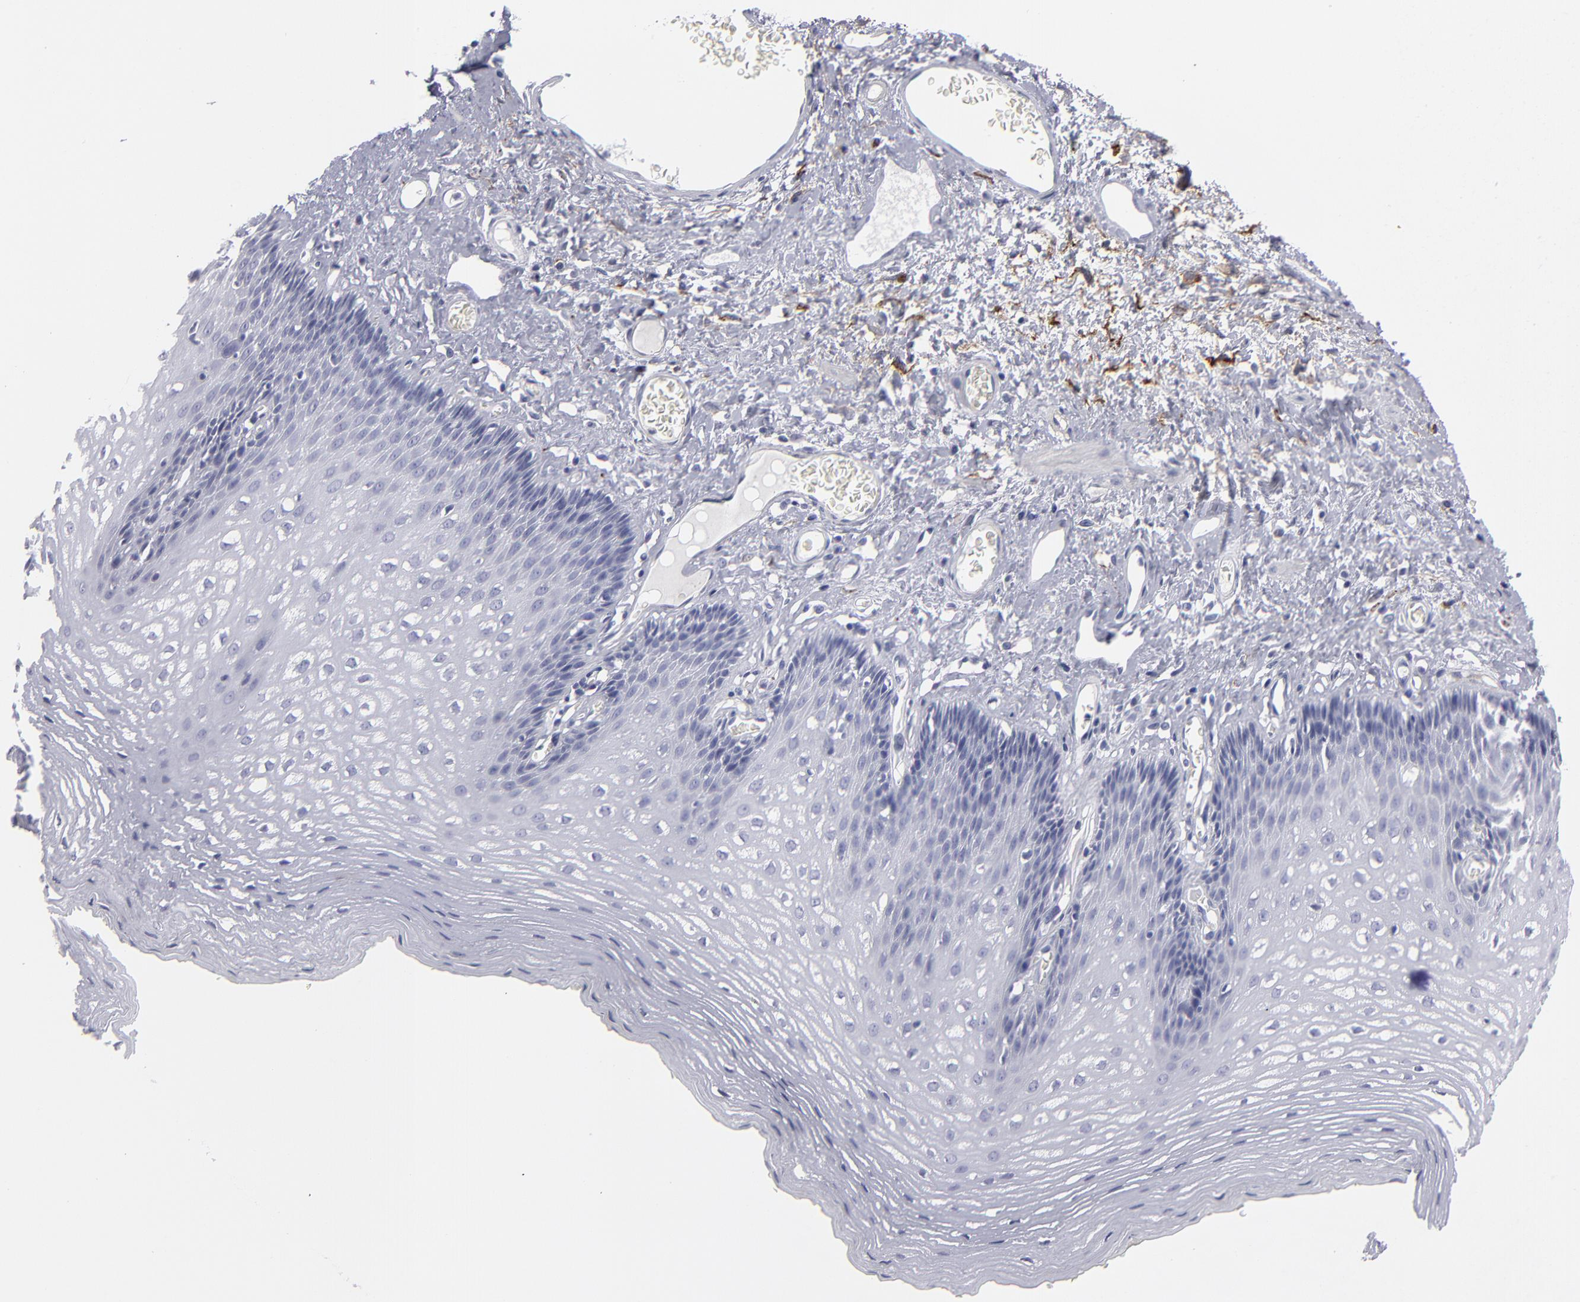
{"staining": {"intensity": "negative", "quantity": "none", "location": "none"}, "tissue": "esophagus", "cell_type": "Squamous epithelial cells", "image_type": "normal", "snomed": [{"axis": "morphology", "description": "Normal tissue, NOS"}, {"axis": "topography", "description": "Esophagus"}], "caption": "Esophagus was stained to show a protein in brown. There is no significant expression in squamous epithelial cells. (Brightfield microscopy of DAB (3,3'-diaminobenzidine) immunohistochemistry (IHC) at high magnification).", "gene": "CADM3", "patient": {"sex": "female", "age": 70}}